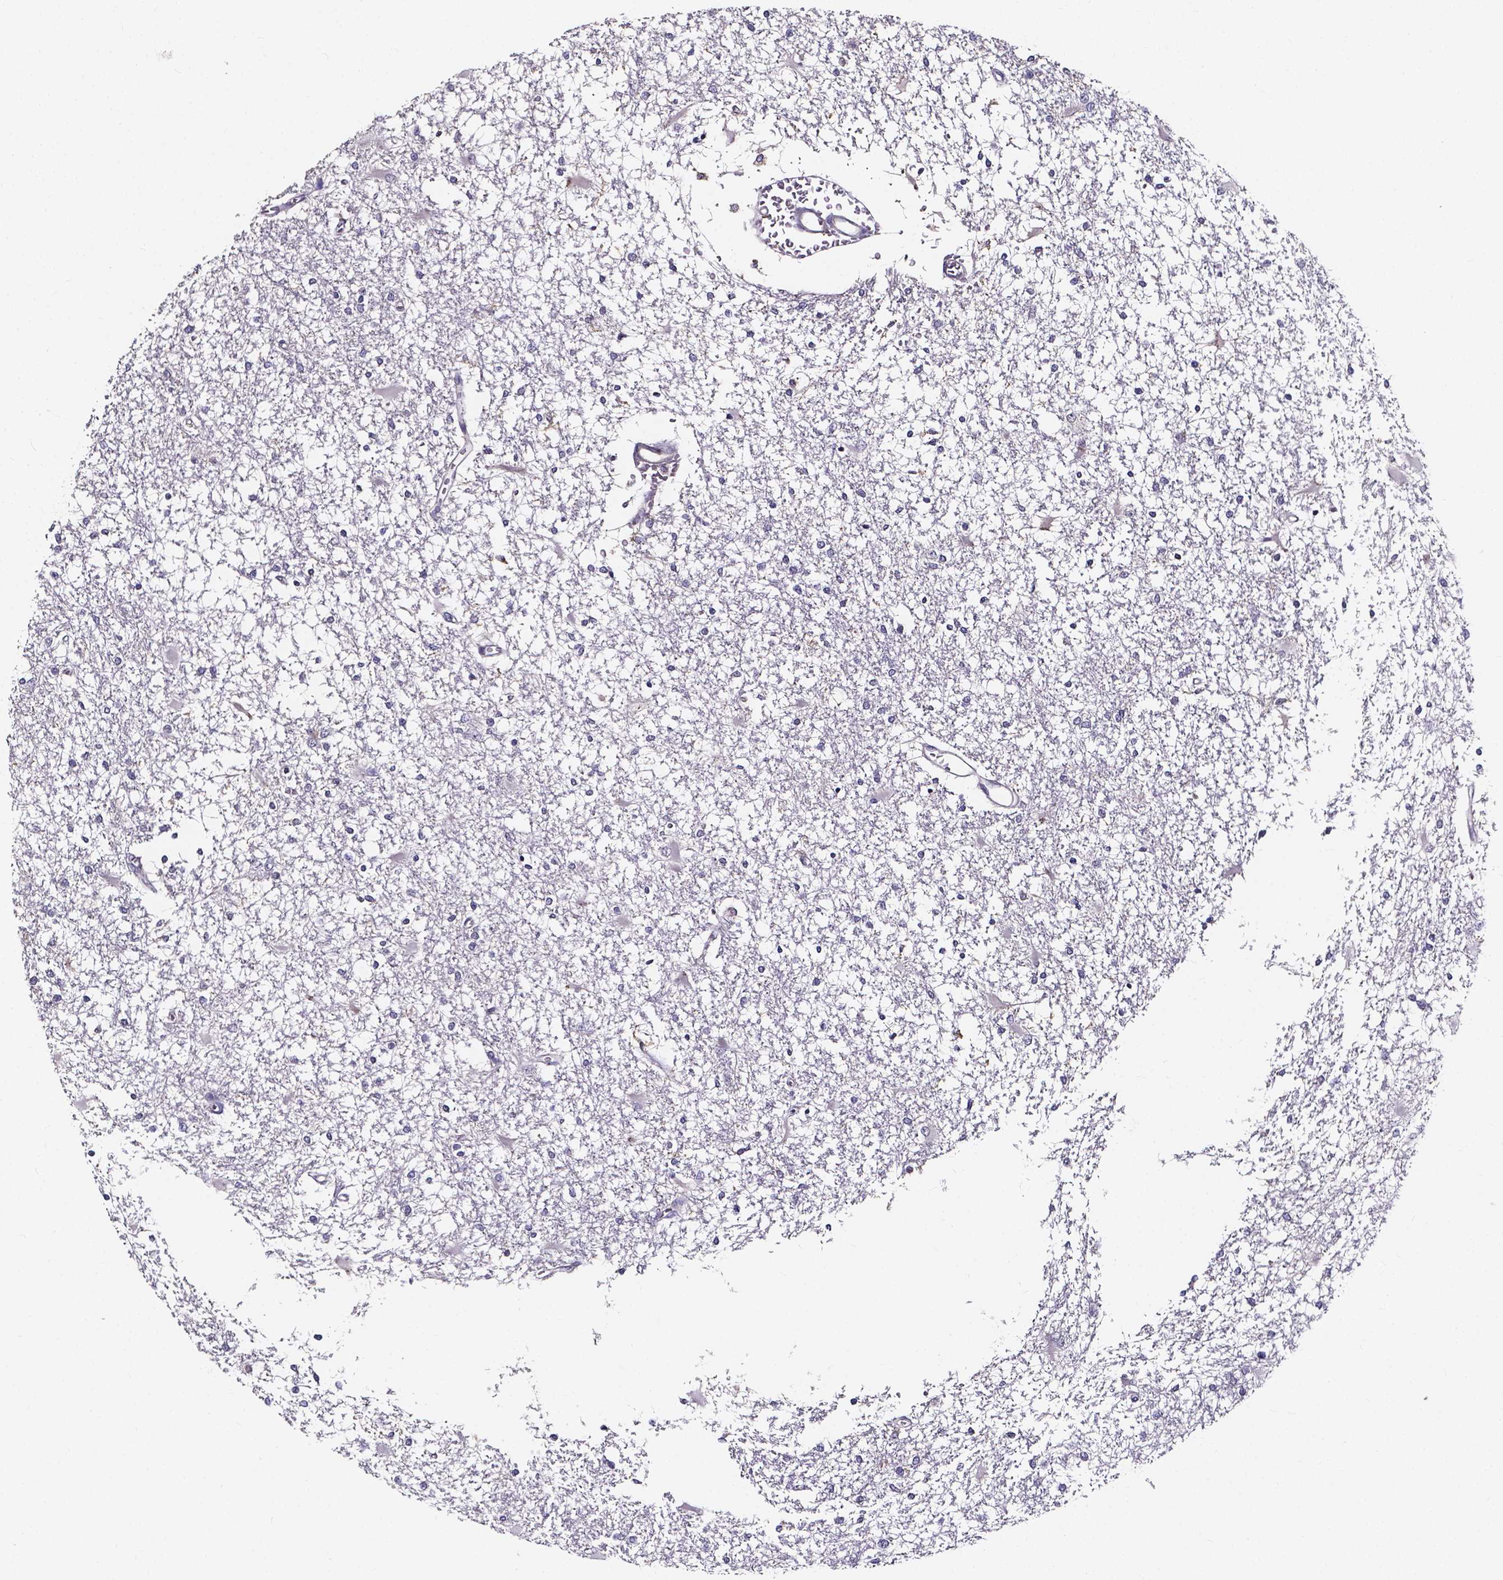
{"staining": {"intensity": "negative", "quantity": "none", "location": "none"}, "tissue": "glioma", "cell_type": "Tumor cells", "image_type": "cancer", "snomed": [{"axis": "morphology", "description": "Glioma, malignant, High grade"}, {"axis": "topography", "description": "Cerebral cortex"}], "caption": "The image exhibits no significant positivity in tumor cells of high-grade glioma (malignant).", "gene": "SPOCD1", "patient": {"sex": "male", "age": 79}}